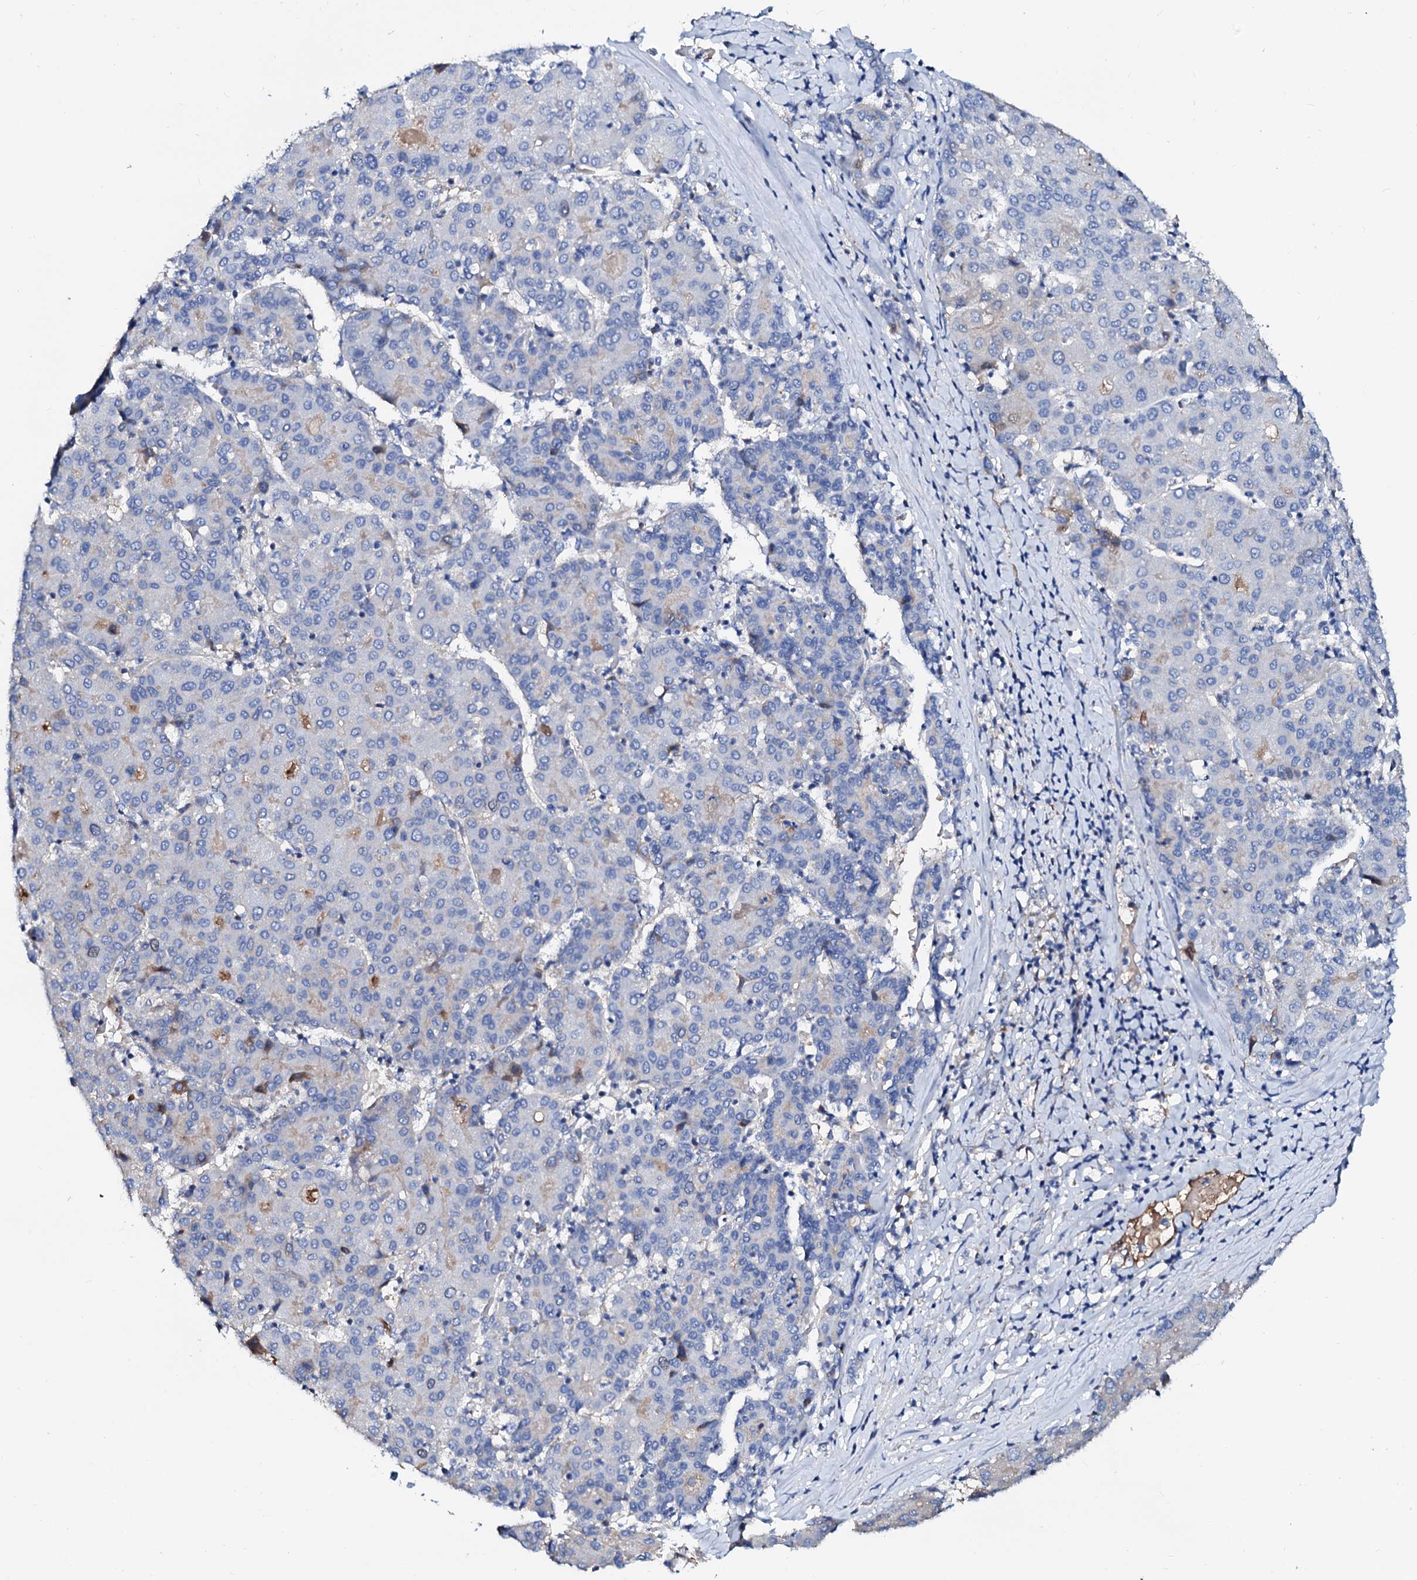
{"staining": {"intensity": "negative", "quantity": "none", "location": "none"}, "tissue": "liver cancer", "cell_type": "Tumor cells", "image_type": "cancer", "snomed": [{"axis": "morphology", "description": "Carcinoma, Hepatocellular, NOS"}, {"axis": "topography", "description": "Liver"}], "caption": "Immunohistochemistry of human hepatocellular carcinoma (liver) displays no positivity in tumor cells.", "gene": "CSKMT", "patient": {"sex": "male", "age": 65}}